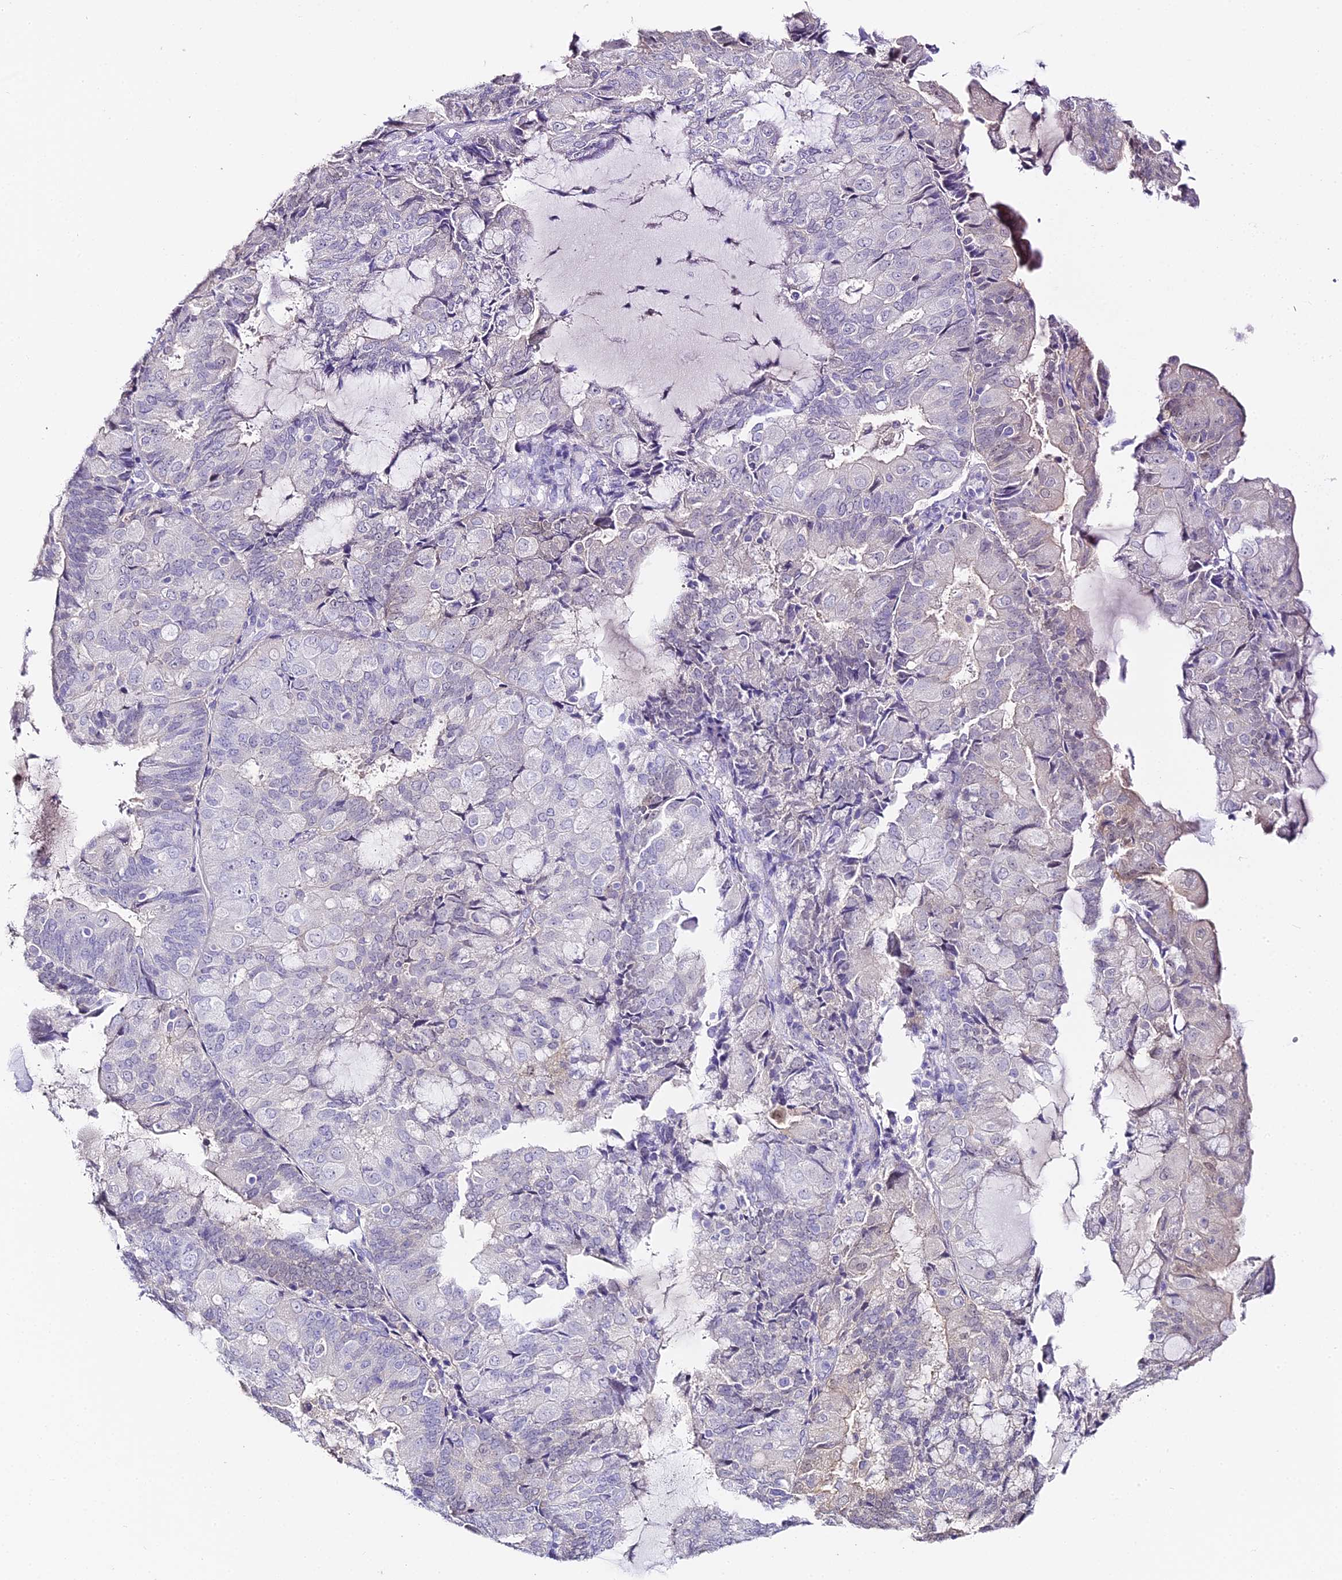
{"staining": {"intensity": "negative", "quantity": "none", "location": "none"}, "tissue": "endometrial cancer", "cell_type": "Tumor cells", "image_type": "cancer", "snomed": [{"axis": "morphology", "description": "Adenocarcinoma, NOS"}, {"axis": "topography", "description": "Endometrium"}], "caption": "This histopathology image is of endometrial cancer stained with IHC to label a protein in brown with the nuclei are counter-stained blue. There is no staining in tumor cells.", "gene": "ABHD14A-ACY1", "patient": {"sex": "female", "age": 81}}